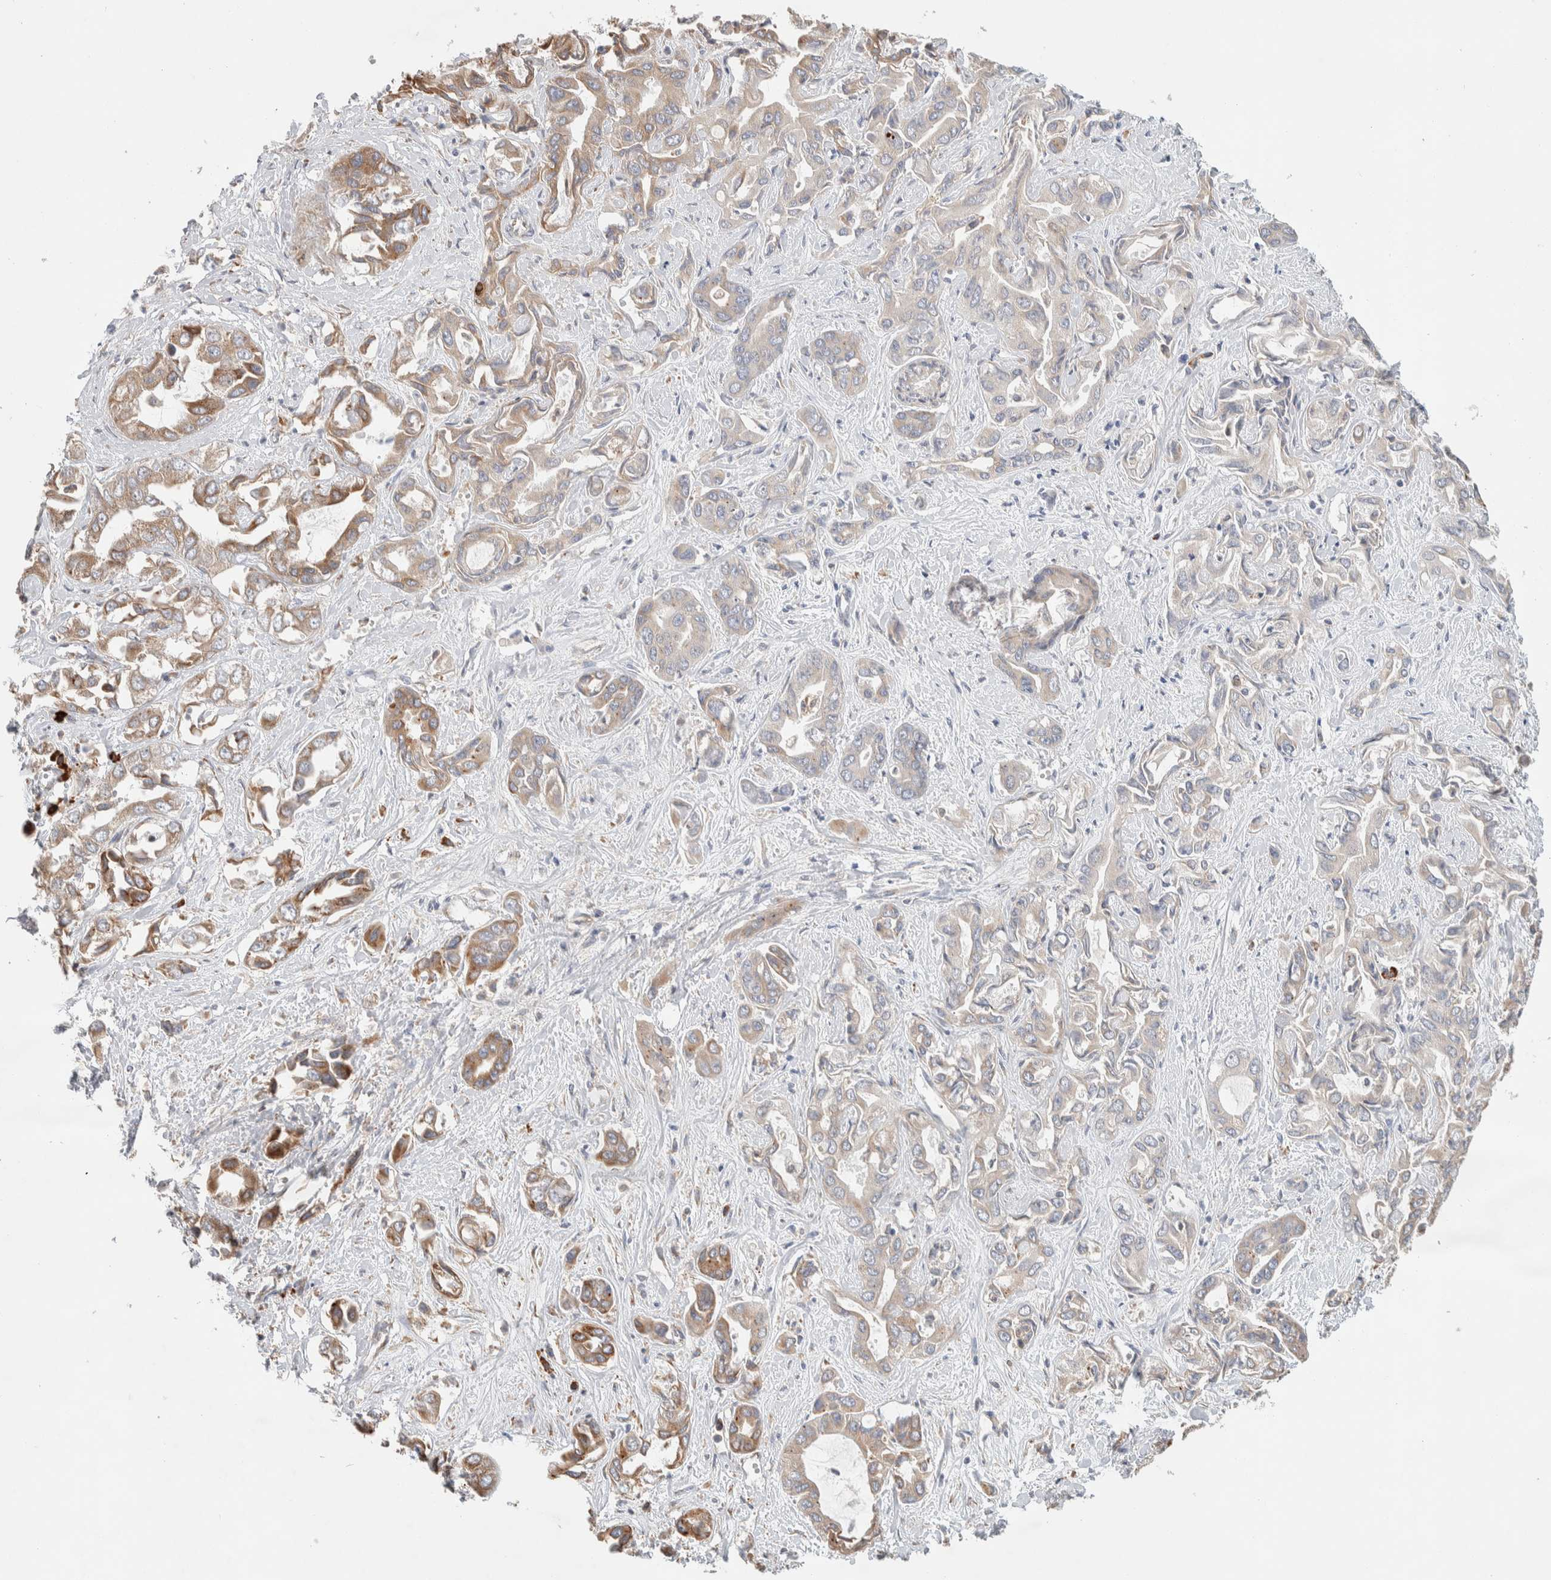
{"staining": {"intensity": "moderate", "quantity": ">75%", "location": "cytoplasmic/membranous"}, "tissue": "liver cancer", "cell_type": "Tumor cells", "image_type": "cancer", "snomed": [{"axis": "morphology", "description": "Cholangiocarcinoma"}, {"axis": "topography", "description": "Liver"}], "caption": "The immunohistochemical stain labels moderate cytoplasmic/membranous staining in tumor cells of liver cancer (cholangiocarcinoma) tissue.", "gene": "ADCY8", "patient": {"sex": "female", "age": 52}}